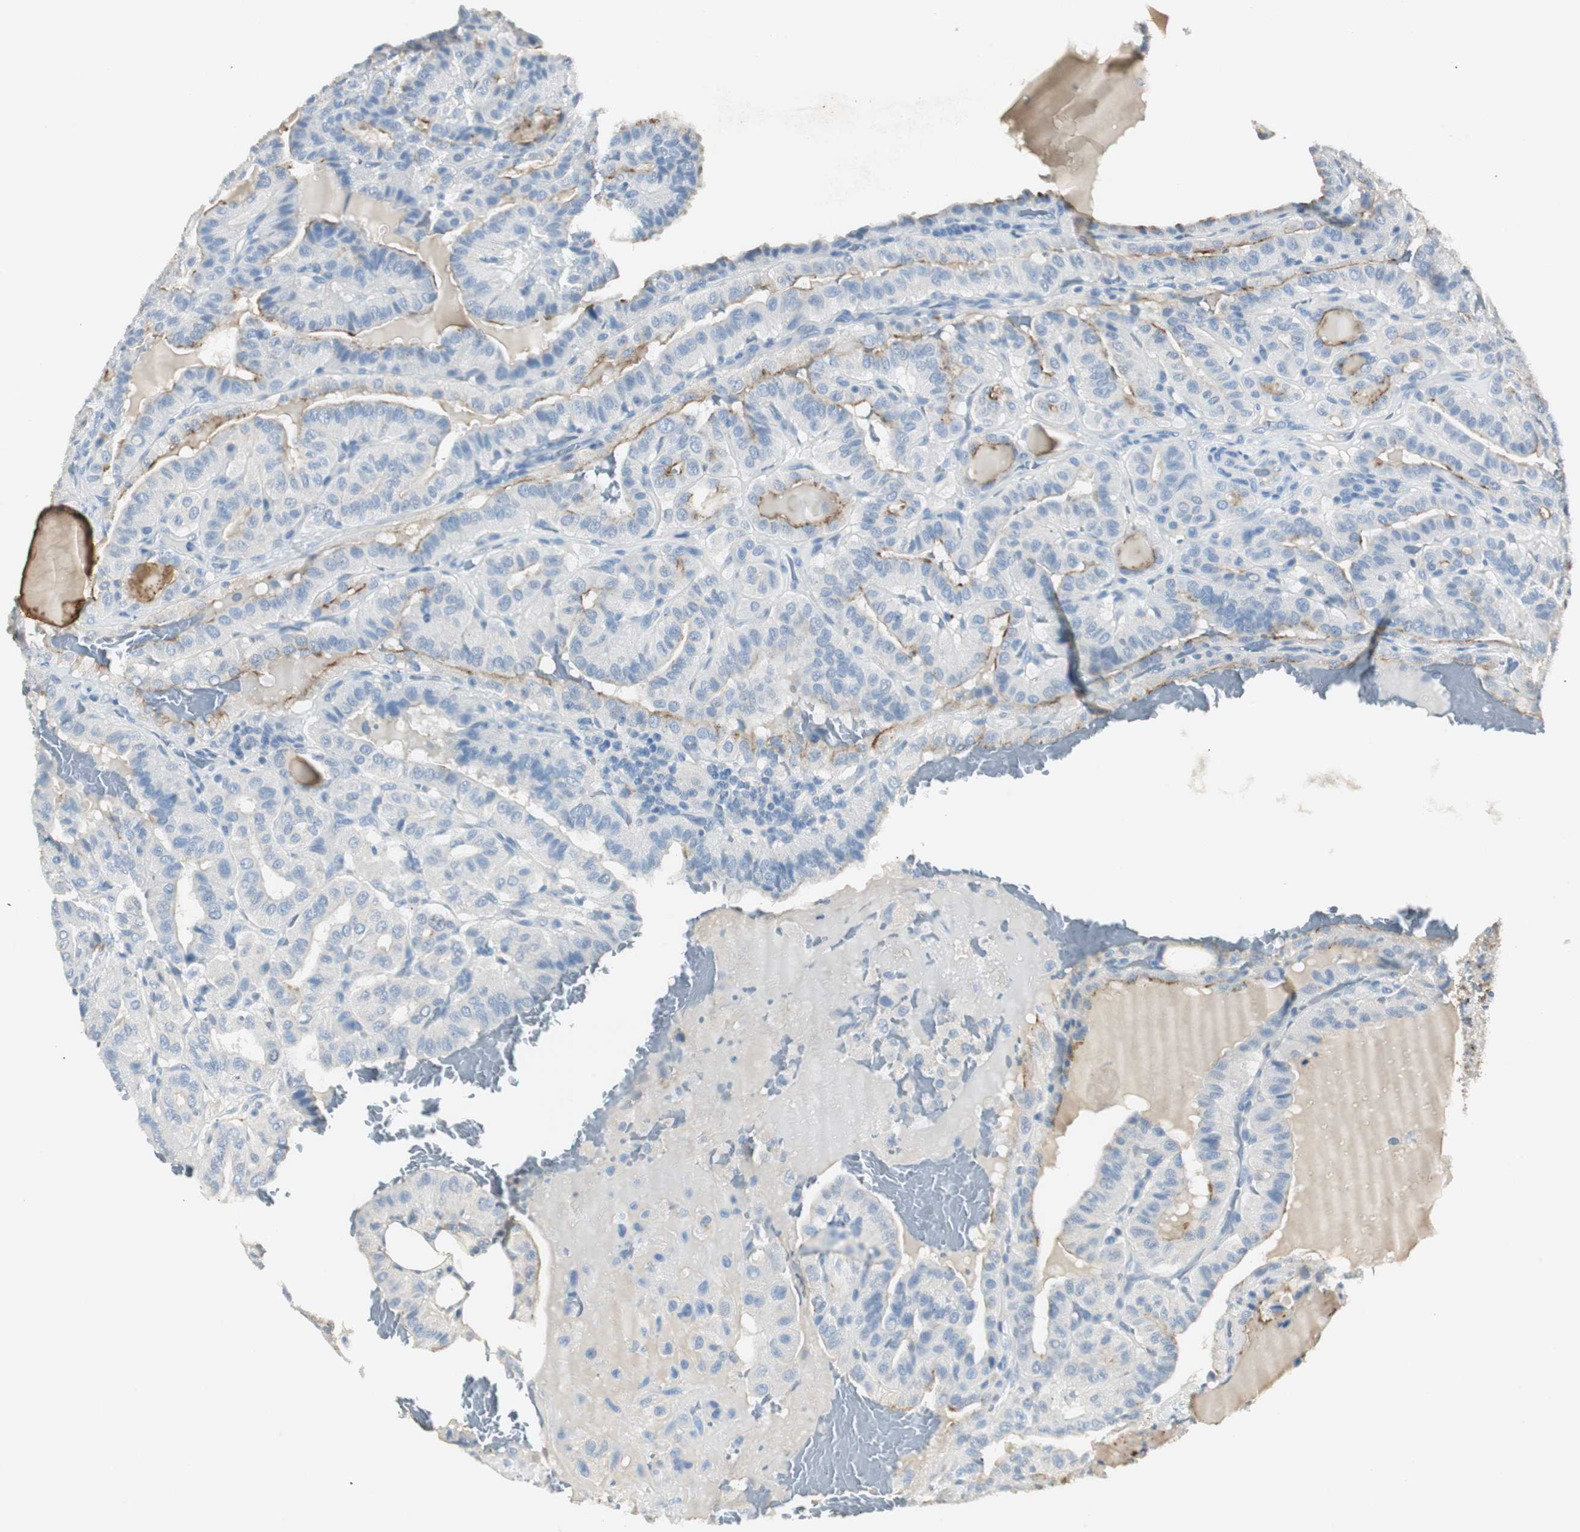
{"staining": {"intensity": "moderate", "quantity": "<25%", "location": "cytoplasmic/membranous"}, "tissue": "thyroid cancer", "cell_type": "Tumor cells", "image_type": "cancer", "snomed": [{"axis": "morphology", "description": "Papillary adenocarcinoma, NOS"}, {"axis": "topography", "description": "Thyroid gland"}], "caption": "An image of human thyroid cancer stained for a protein exhibits moderate cytoplasmic/membranous brown staining in tumor cells. (DAB (3,3'-diaminobenzidine) = brown stain, brightfield microscopy at high magnification).", "gene": "LRP2", "patient": {"sex": "male", "age": 77}}